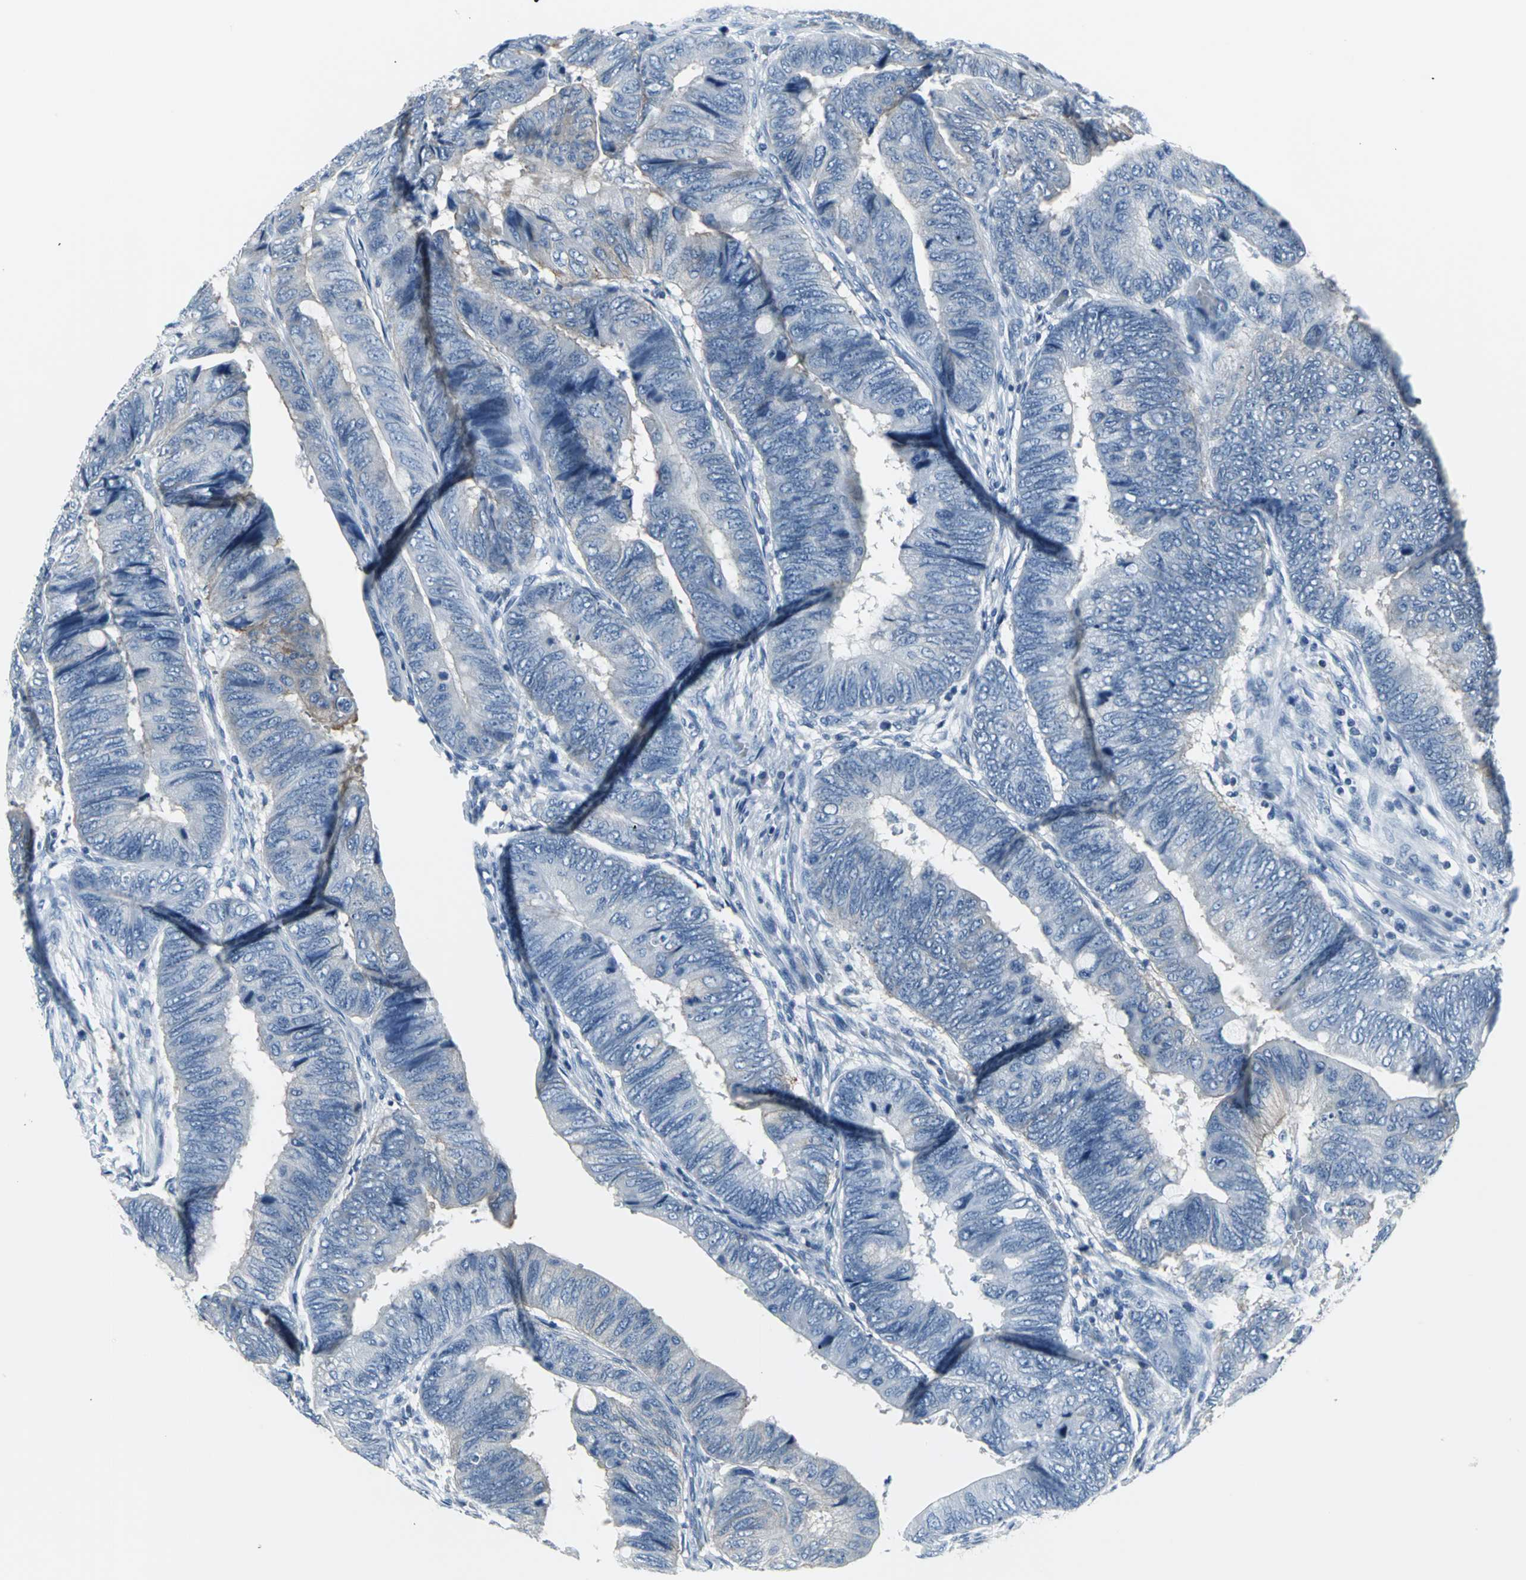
{"staining": {"intensity": "weak", "quantity": "<25%", "location": "cytoplasmic/membranous"}, "tissue": "colorectal cancer", "cell_type": "Tumor cells", "image_type": "cancer", "snomed": [{"axis": "morphology", "description": "Normal tissue, NOS"}, {"axis": "morphology", "description": "Adenocarcinoma, NOS"}, {"axis": "topography", "description": "Rectum"}, {"axis": "topography", "description": "Peripheral nerve tissue"}], "caption": "This is an immunohistochemistry (IHC) photomicrograph of human adenocarcinoma (colorectal). There is no positivity in tumor cells.", "gene": "IQGAP2", "patient": {"sex": "male", "age": 92}}